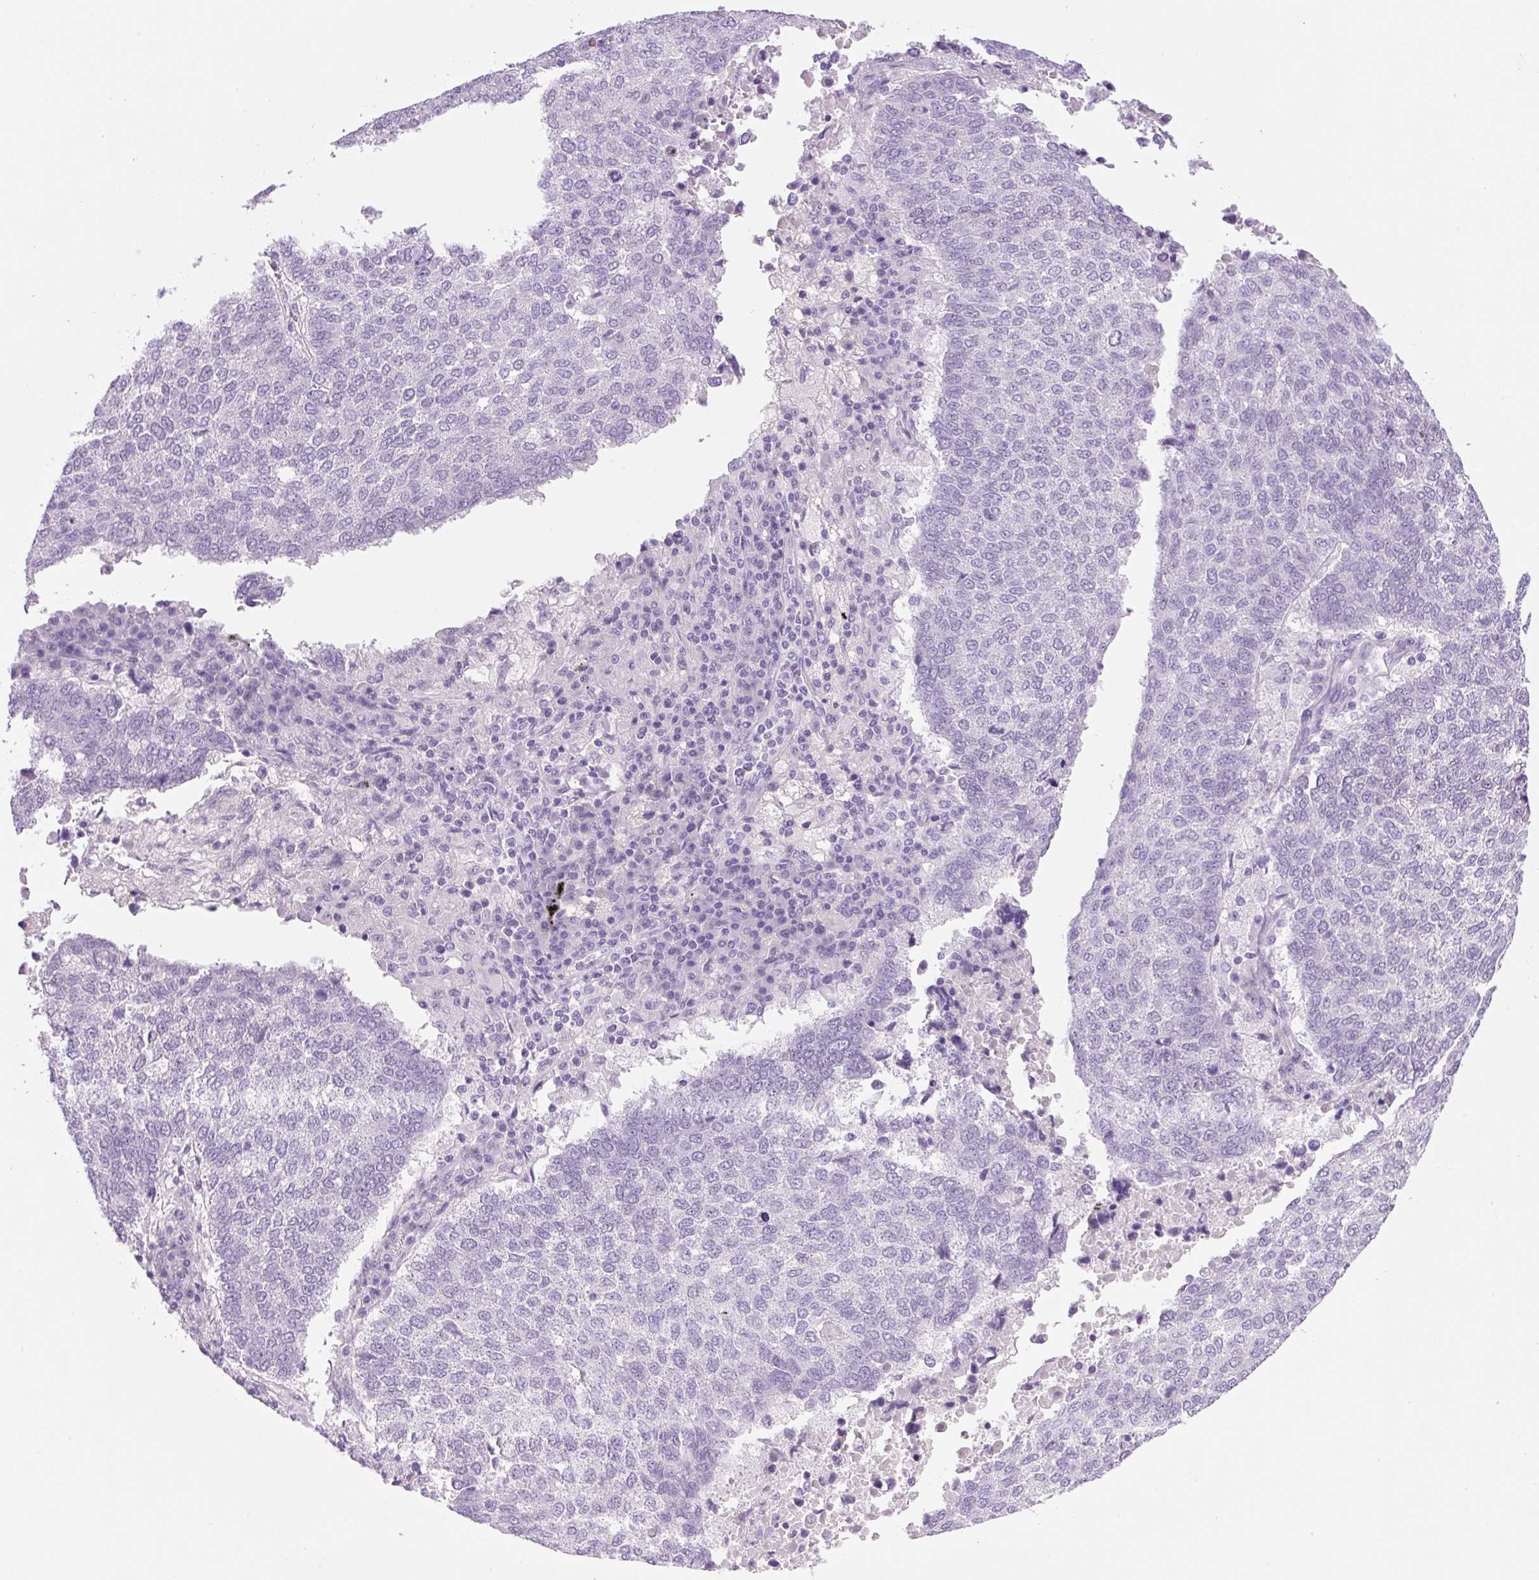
{"staining": {"intensity": "negative", "quantity": "none", "location": "none"}, "tissue": "lung cancer", "cell_type": "Tumor cells", "image_type": "cancer", "snomed": [{"axis": "morphology", "description": "Squamous cell carcinoma, NOS"}, {"axis": "topography", "description": "Lung"}], "caption": "This is an IHC micrograph of squamous cell carcinoma (lung). There is no positivity in tumor cells.", "gene": "PRRT1", "patient": {"sex": "male", "age": 73}}